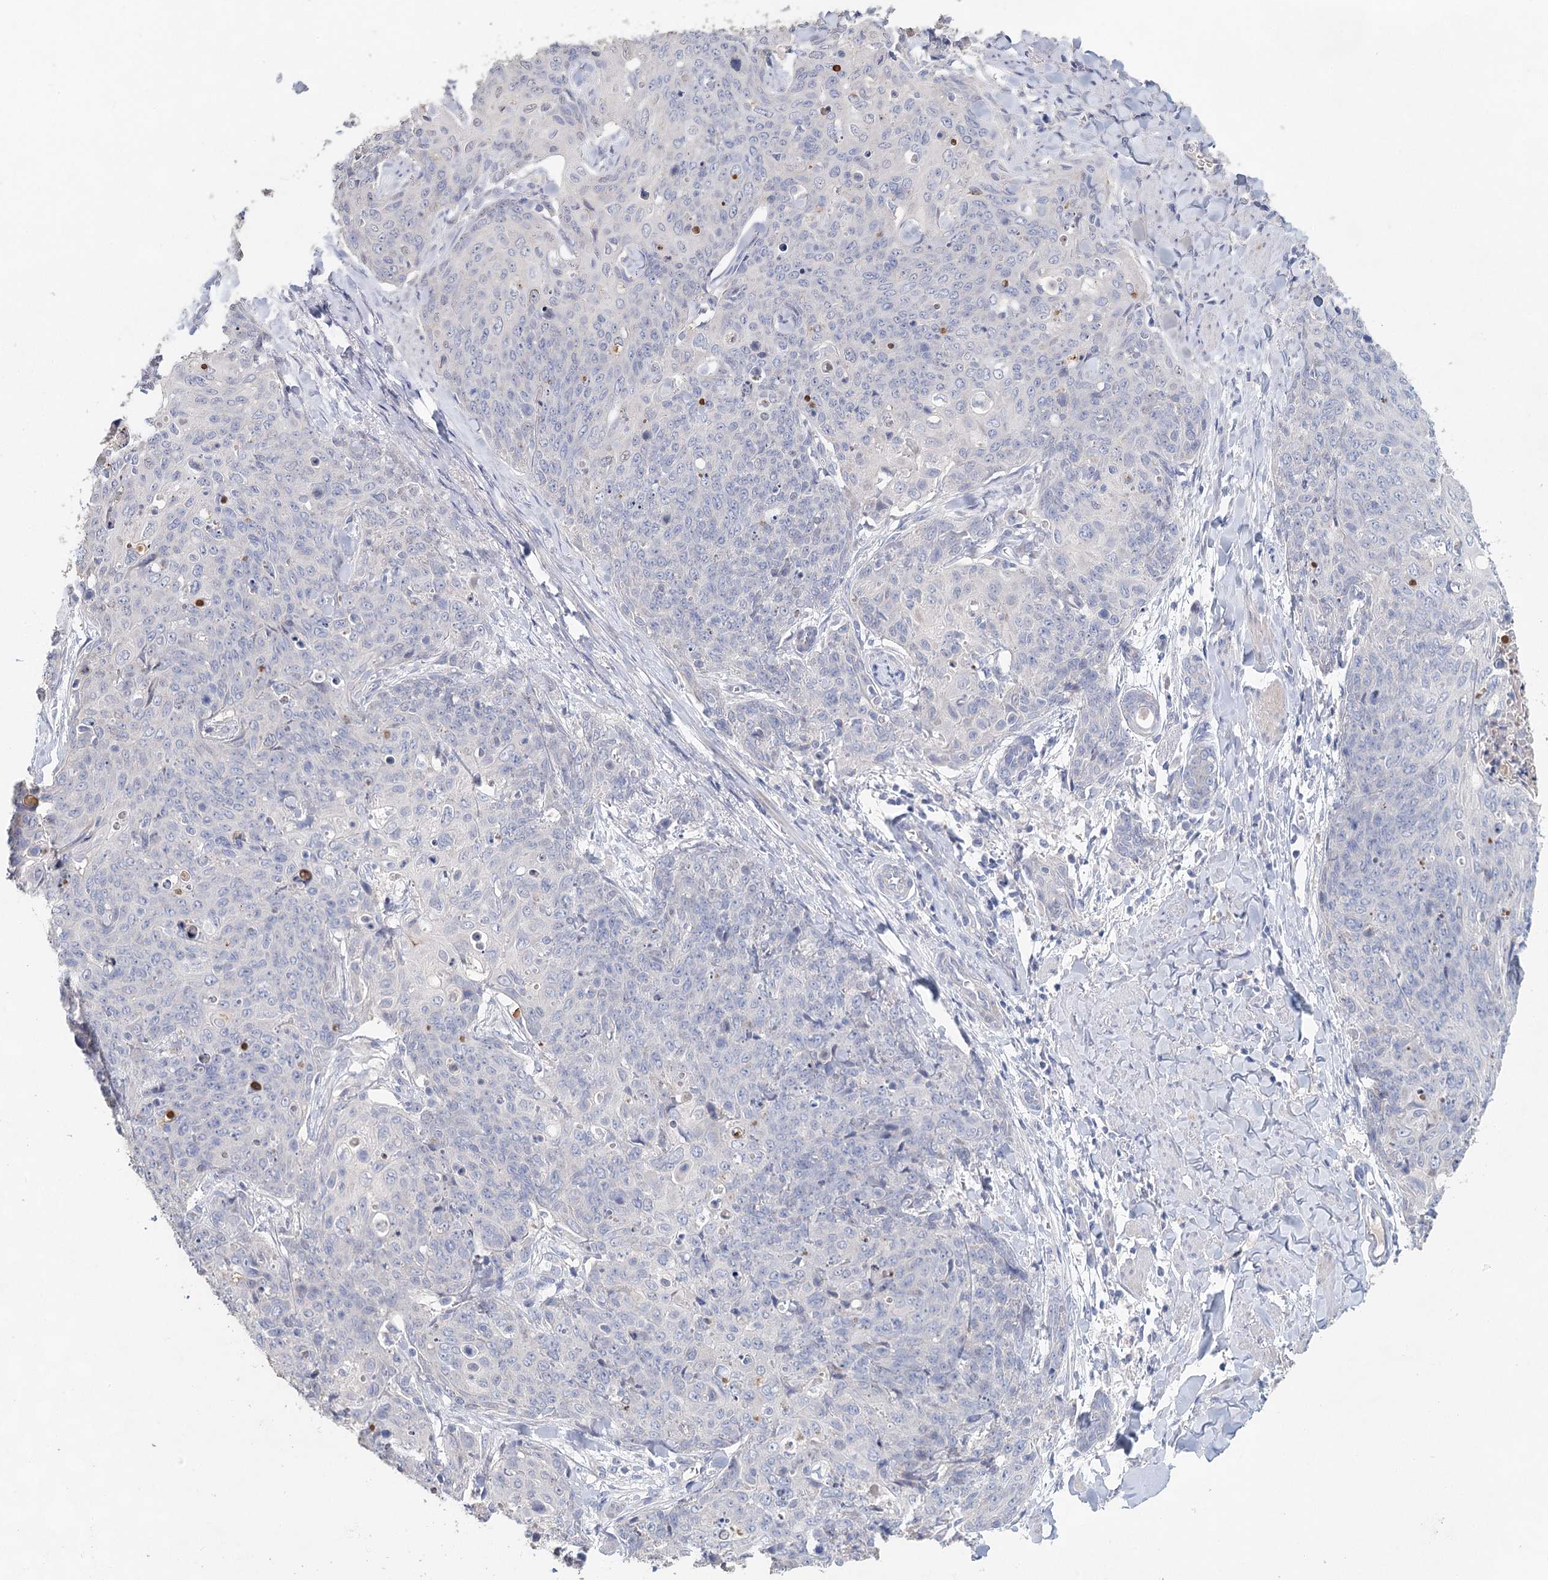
{"staining": {"intensity": "negative", "quantity": "none", "location": "none"}, "tissue": "skin cancer", "cell_type": "Tumor cells", "image_type": "cancer", "snomed": [{"axis": "morphology", "description": "Squamous cell carcinoma, NOS"}, {"axis": "topography", "description": "Skin"}, {"axis": "topography", "description": "Vulva"}], "caption": "Immunohistochemical staining of human skin cancer shows no significant positivity in tumor cells. Nuclei are stained in blue.", "gene": "MYL6B", "patient": {"sex": "female", "age": 85}}